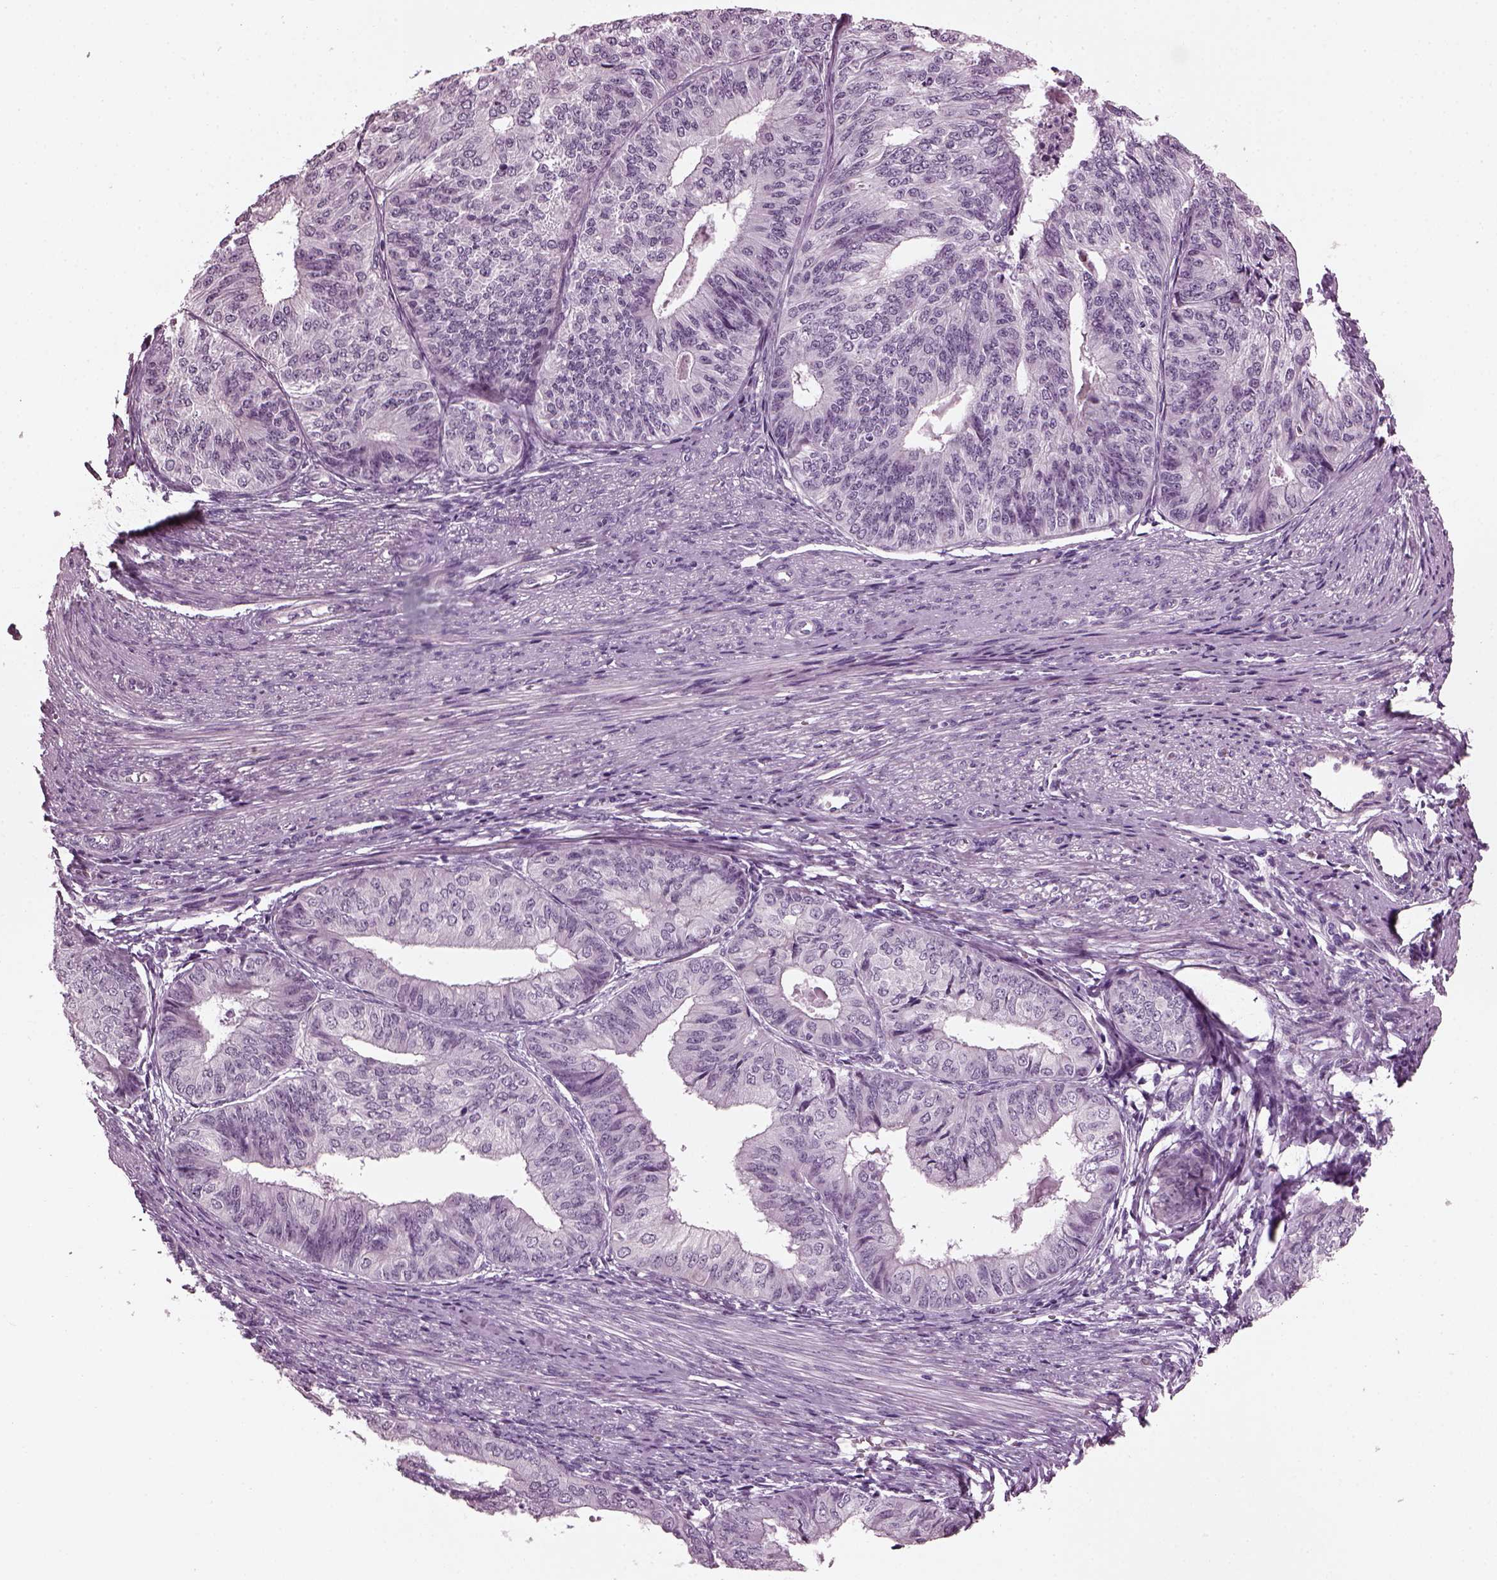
{"staining": {"intensity": "negative", "quantity": "none", "location": "none"}, "tissue": "endometrial cancer", "cell_type": "Tumor cells", "image_type": "cancer", "snomed": [{"axis": "morphology", "description": "Adenocarcinoma, NOS"}, {"axis": "topography", "description": "Endometrium"}], "caption": "Endometrial adenocarcinoma stained for a protein using IHC demonstrates no positivity tumor cells.", "gene": "SLC6A17", "patient": {"sex": "female", "age": 58}}